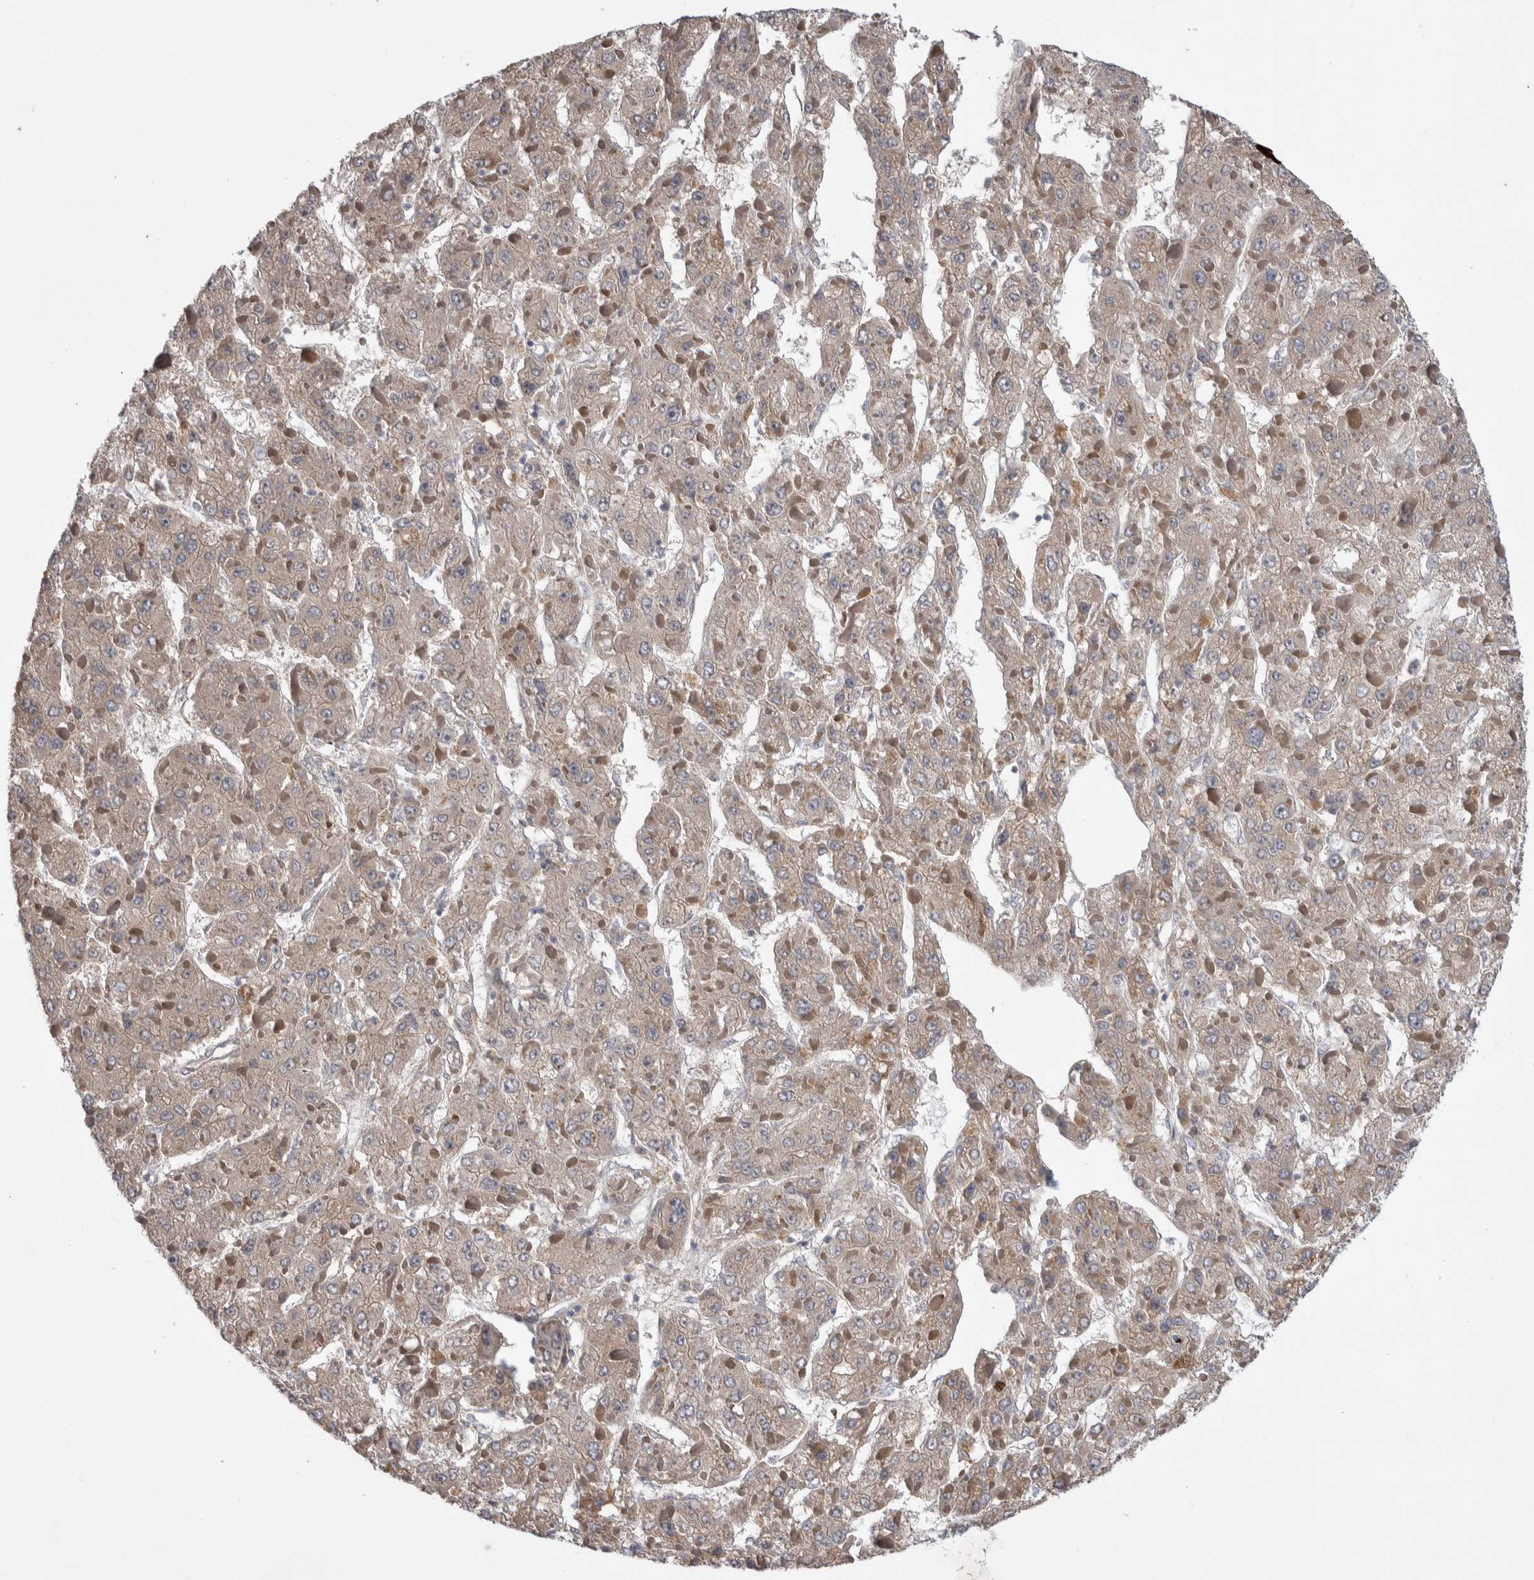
{"staining": {"intensity": "weak", "quantity": ">75%", "location": "cytoplasmic/membranous"}, "tissue": "liver cancer", "cell_type": "Tumor cells", "image_type": "cancer", "snomed": [{"axis": "morphology", "description": "Carcinoma, Hepatocellular, NOS"}, {"axis": "topography", "description": "Liver"}], "caption": "Protein staining shows weak cytoplasmic/membranous staining in approximately >75% of tumor cells in hepatocellular carcinoma (liver).", "gene": "IBTK", "patient": {"sex": "female", "age": 73}}